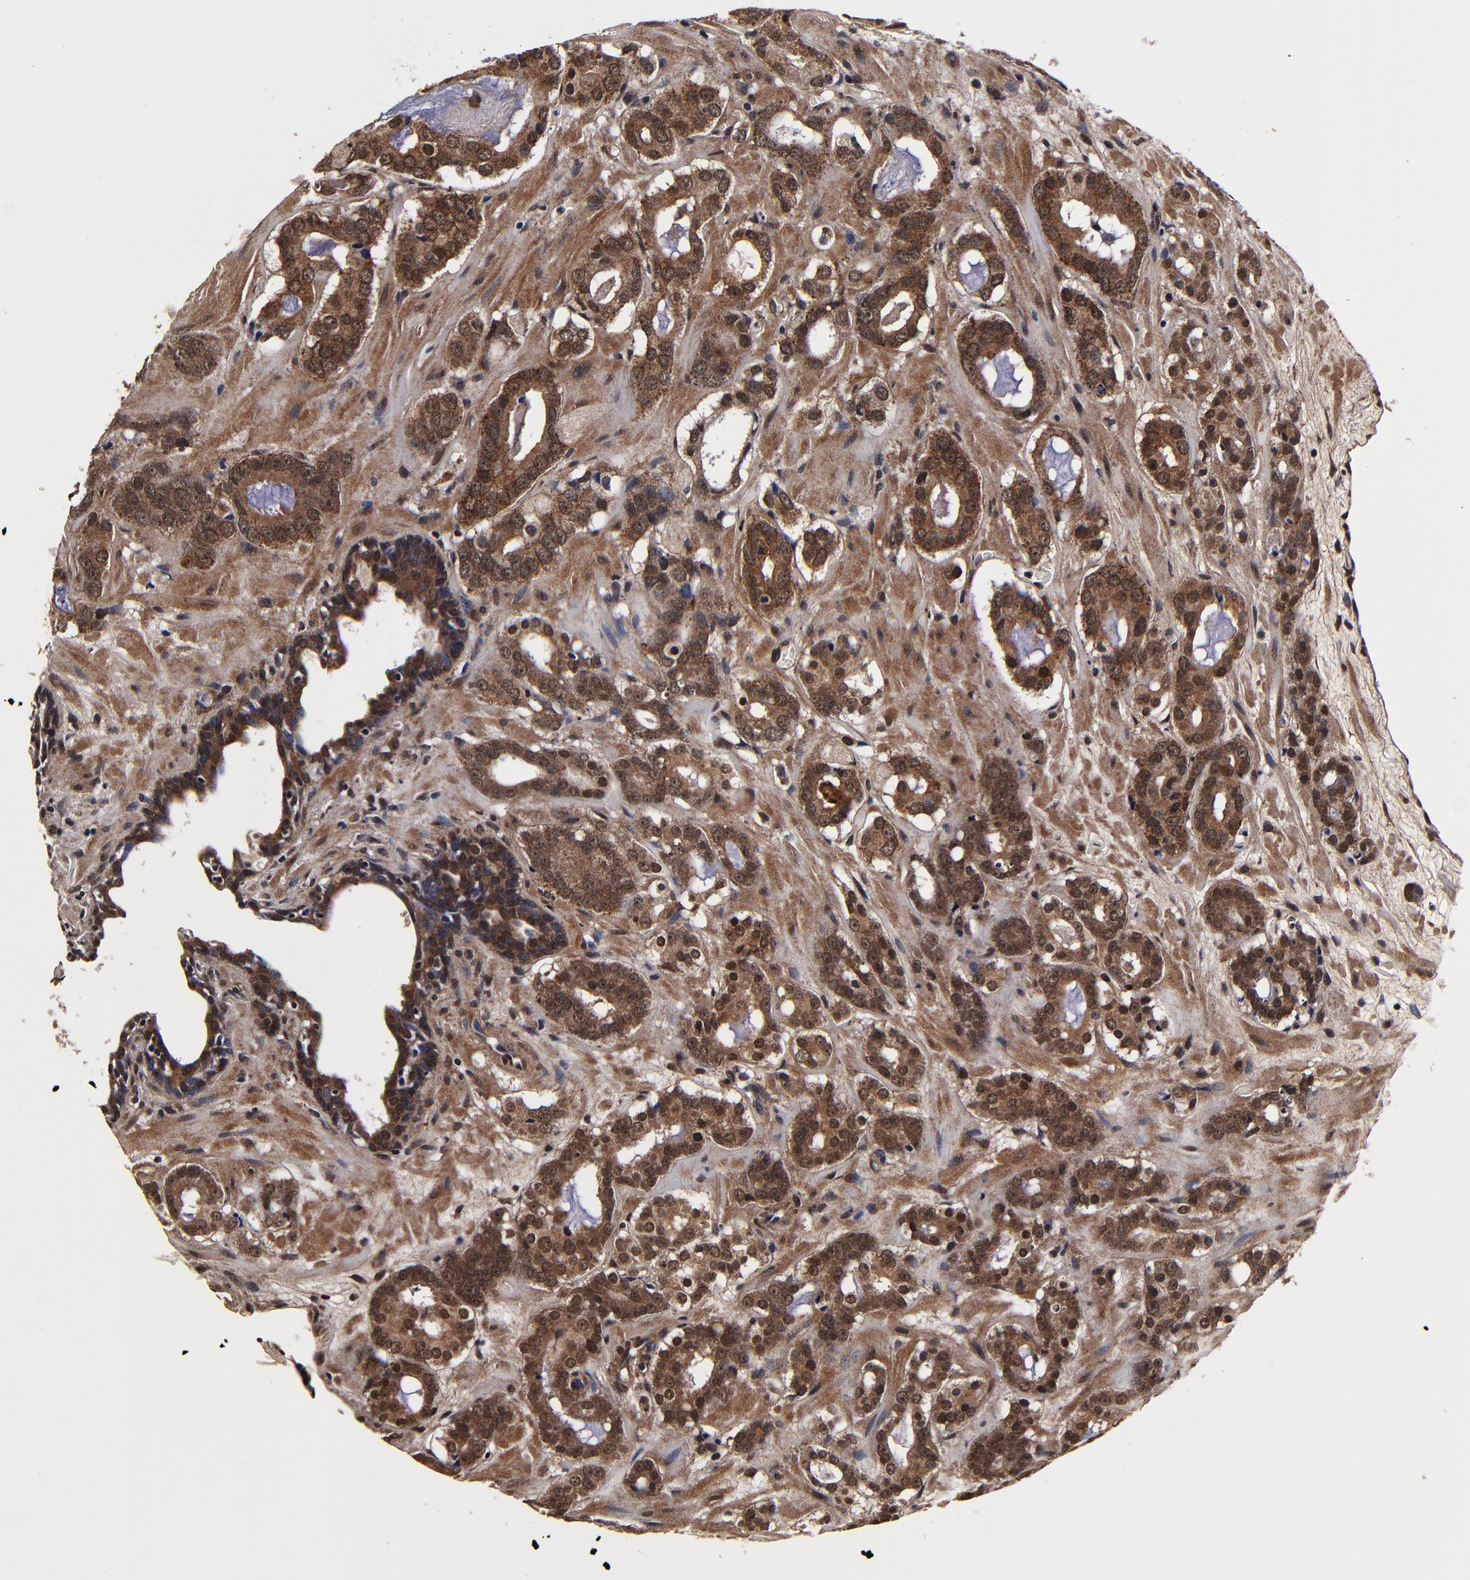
{"staining": {"intensity": "moderate", "quantity": ">75%", "location": "cytoplasmic/membranous,nuclear"}, "tissue": "prostate cancer", "cell_type": "Tumor cells", "image_type": "cancer", "snomed": [{"axis": "morphology", "description": "Adenocarcinoma, Low grade"}, {"axis": "topography", "description": "Prostate"}], "caption": "Moderate cytoplasmic/membranous and nuclear protein staining is seen in about >75% of tumor cells in prostate cancer (low-grade adenocarcinoma). (brown staining indicates protein expression, while blue staining denotes nuclei).", "gene": "MMP15", "patient": {"sex": "male", "age": 57}}